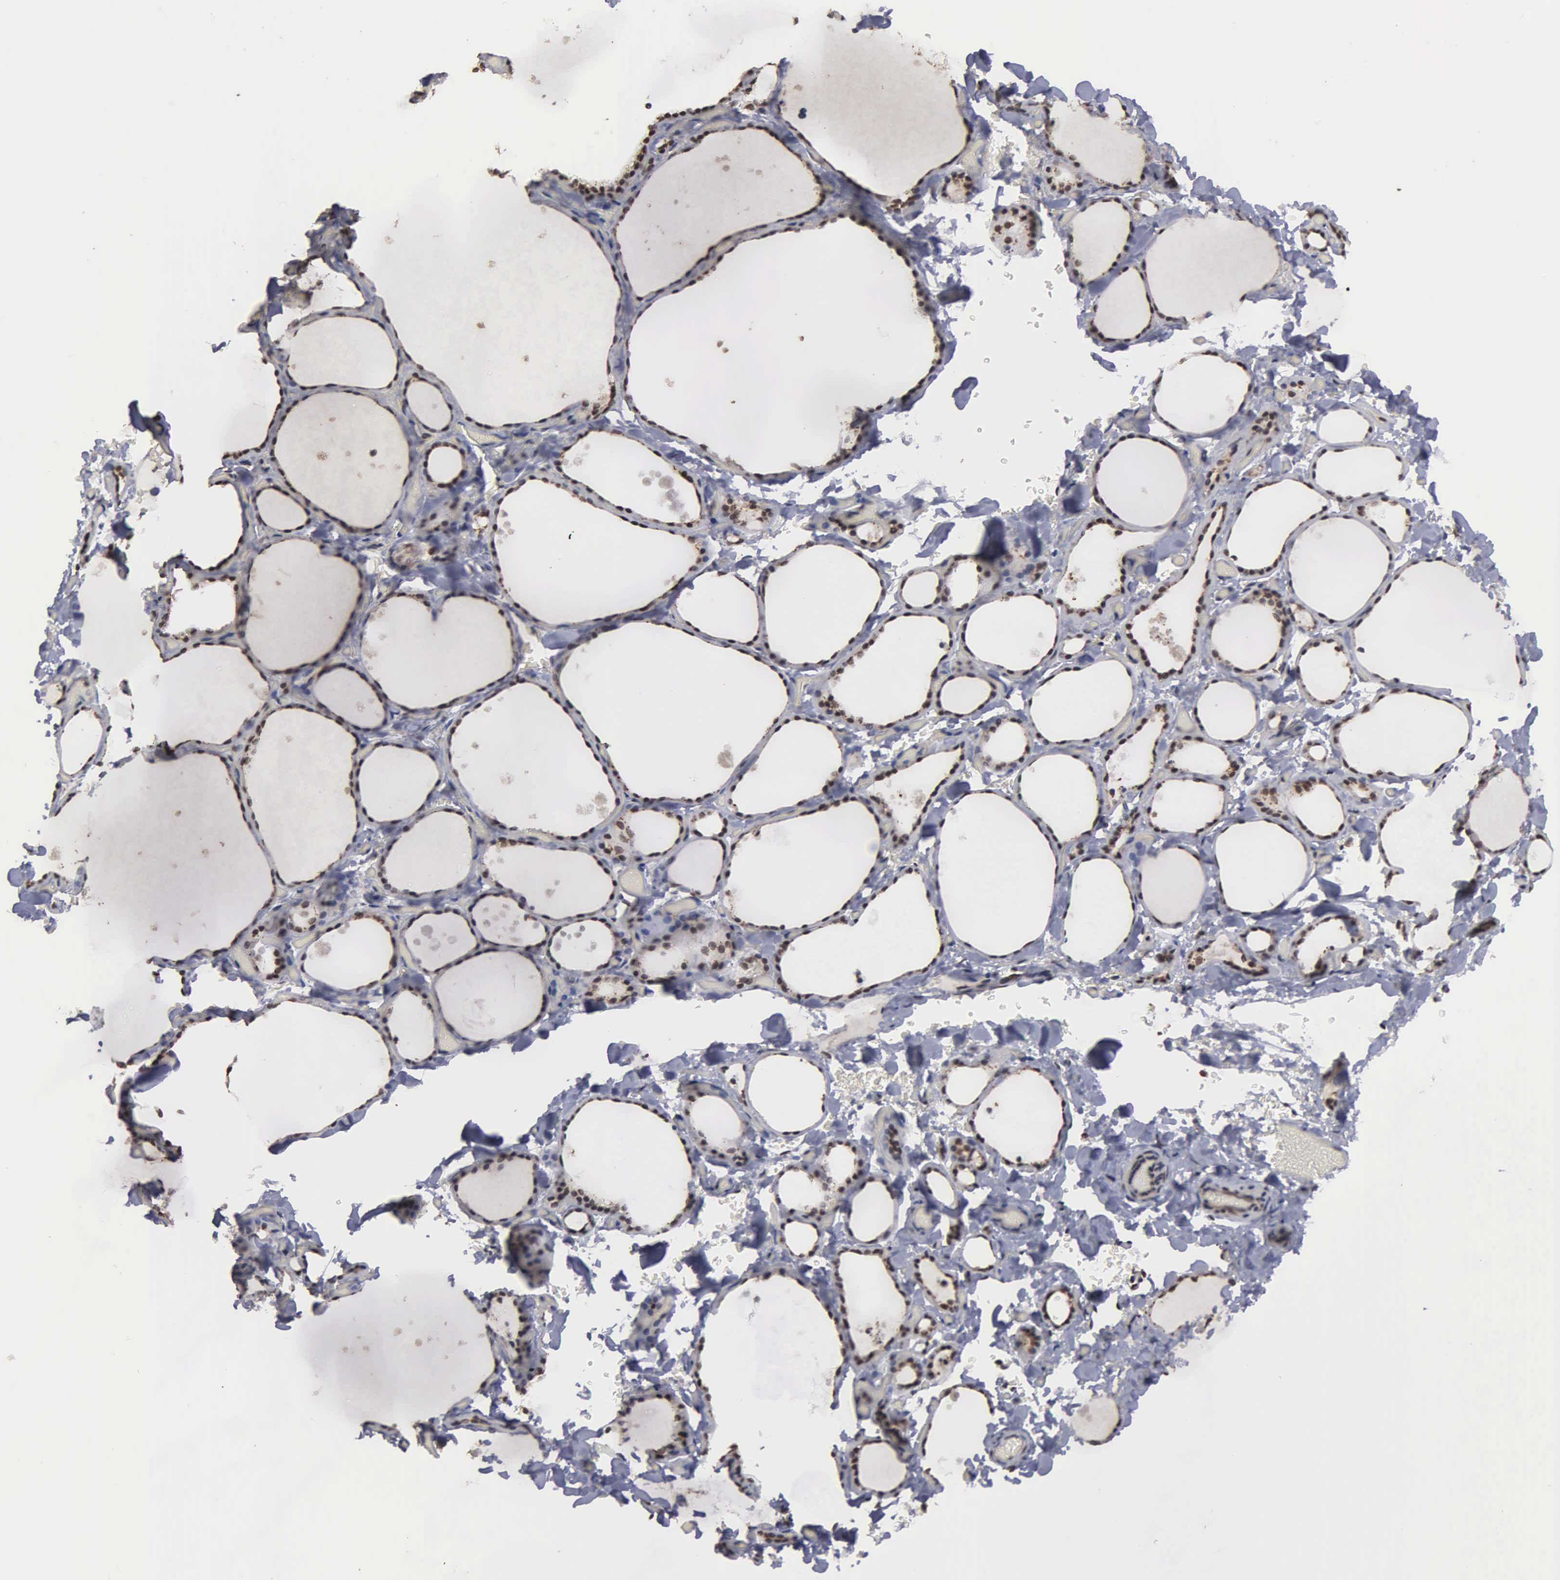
{"staining": {"intensity": "strong", "quantity": ">75%", "location": "cytoplasmic/membranous,nuclear"}, "tissue": "thyroid gland", "cell_type": "Glandular cells", "image_type": "normal", "snomed": [{"axis": "morphology", "description": "Normal tissue, NOS"}, {"axis": "topography", "description": "Thyroid gland"}], "caption": "Protein positivity by immunohistochemistry (IHC) displays strong cytoplasmic/membranous,nuclear expression in approximately >75% of glandular cells in benign thyroid gland.", "gene": "GTF2A1", "patient": {"sex": "male", "age": 34}}